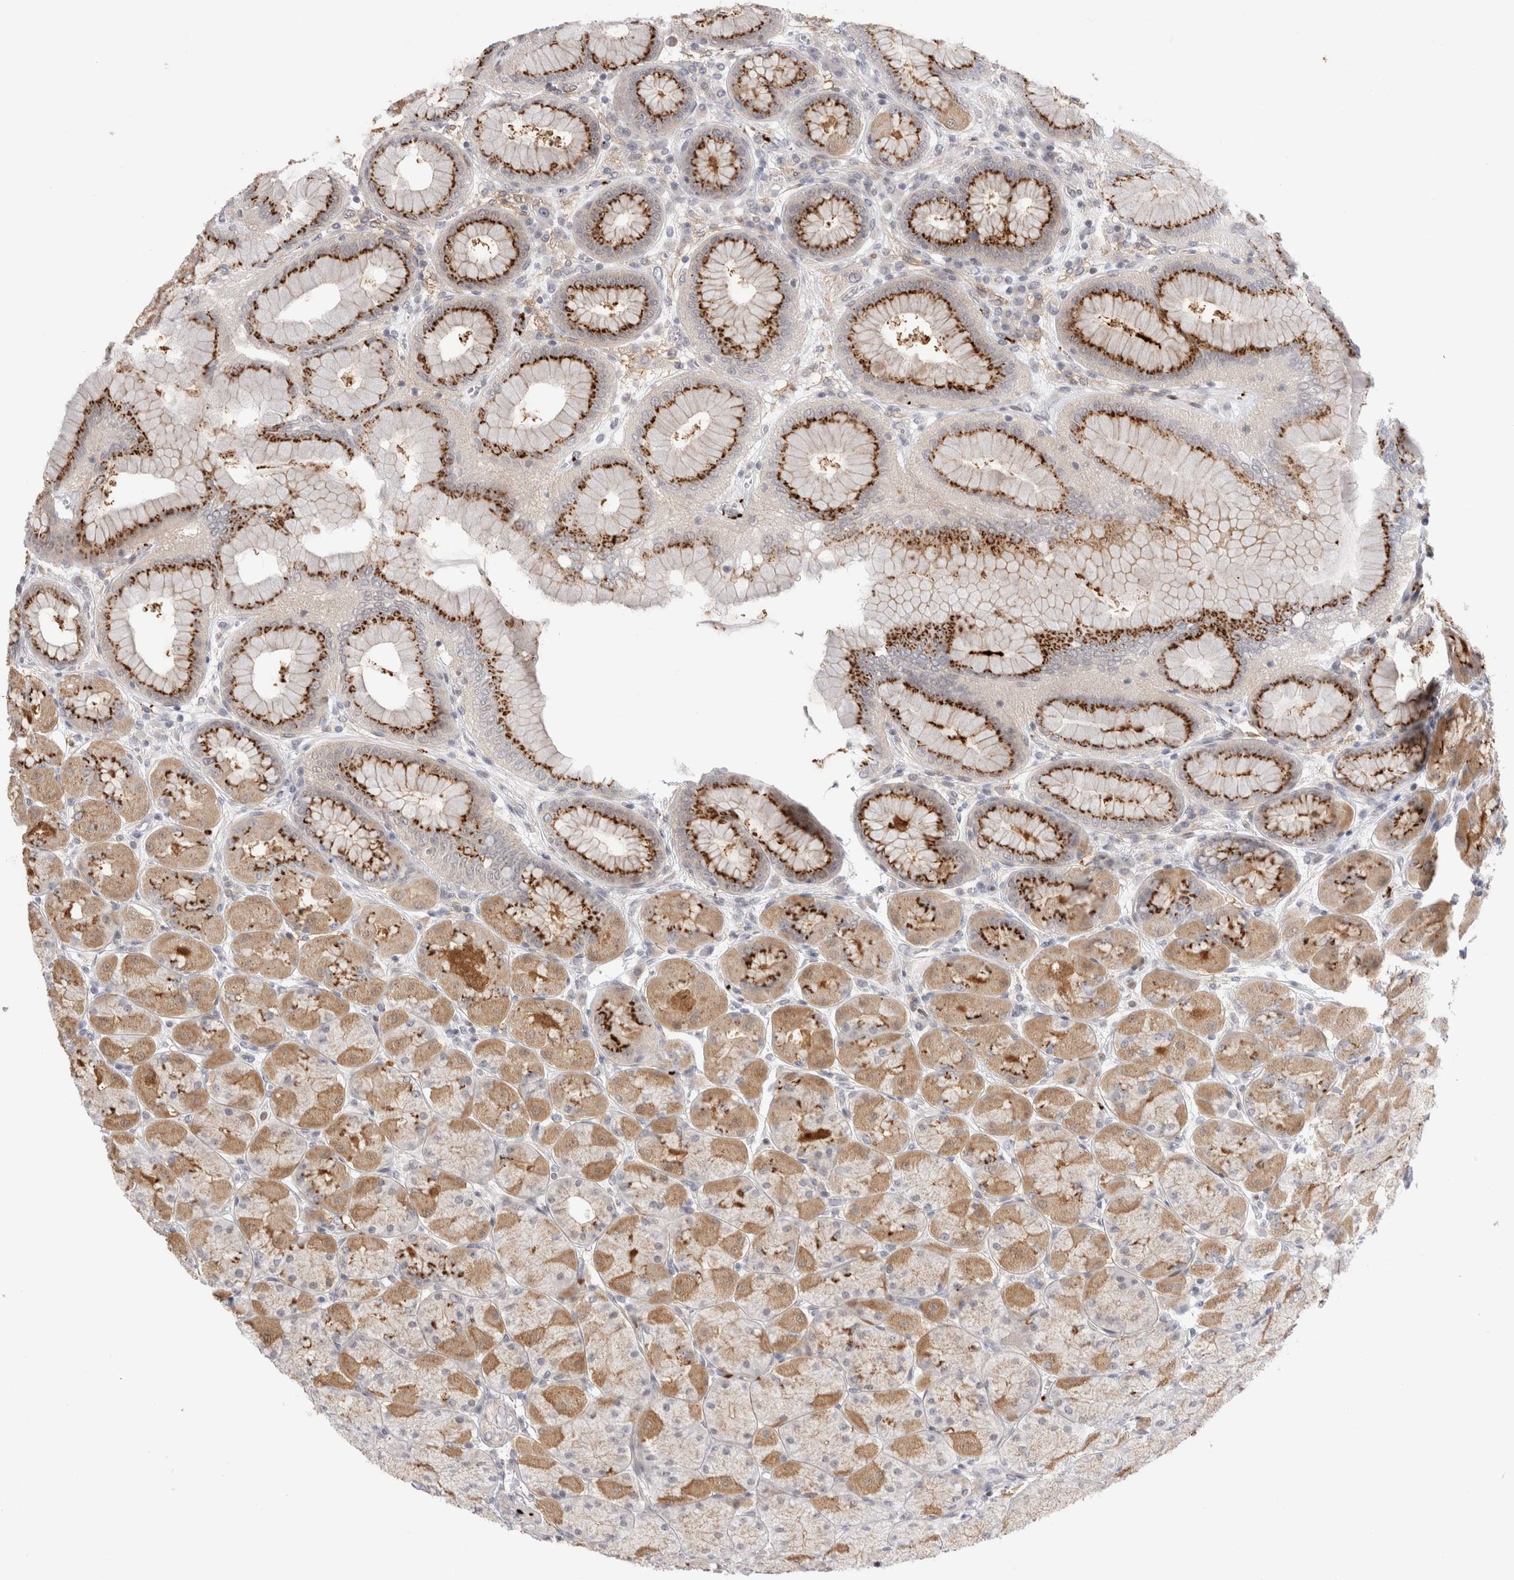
{"staining": {"intensity": "strong", "quantity": ">75%", "location": "cytoplasmic/membranous"}, "tissue": "stomach", "cell_type": "Glandular cells", "image_type": "normal", "snomed": [{"axis": "morphology", "description": "Normal tissue, NOS"}, {"axis": "topography", "description": "Stomach, upper"}], "caption": "DAB (3,3'-diaminobenzidine) immunohistochemical staining of normal human stomach exhibits strong cytoplasmic/membranous protein staining in about >75% of glandular cells.", "gene": "VPS28", "patient": {"sex": "female", "age": 56}}